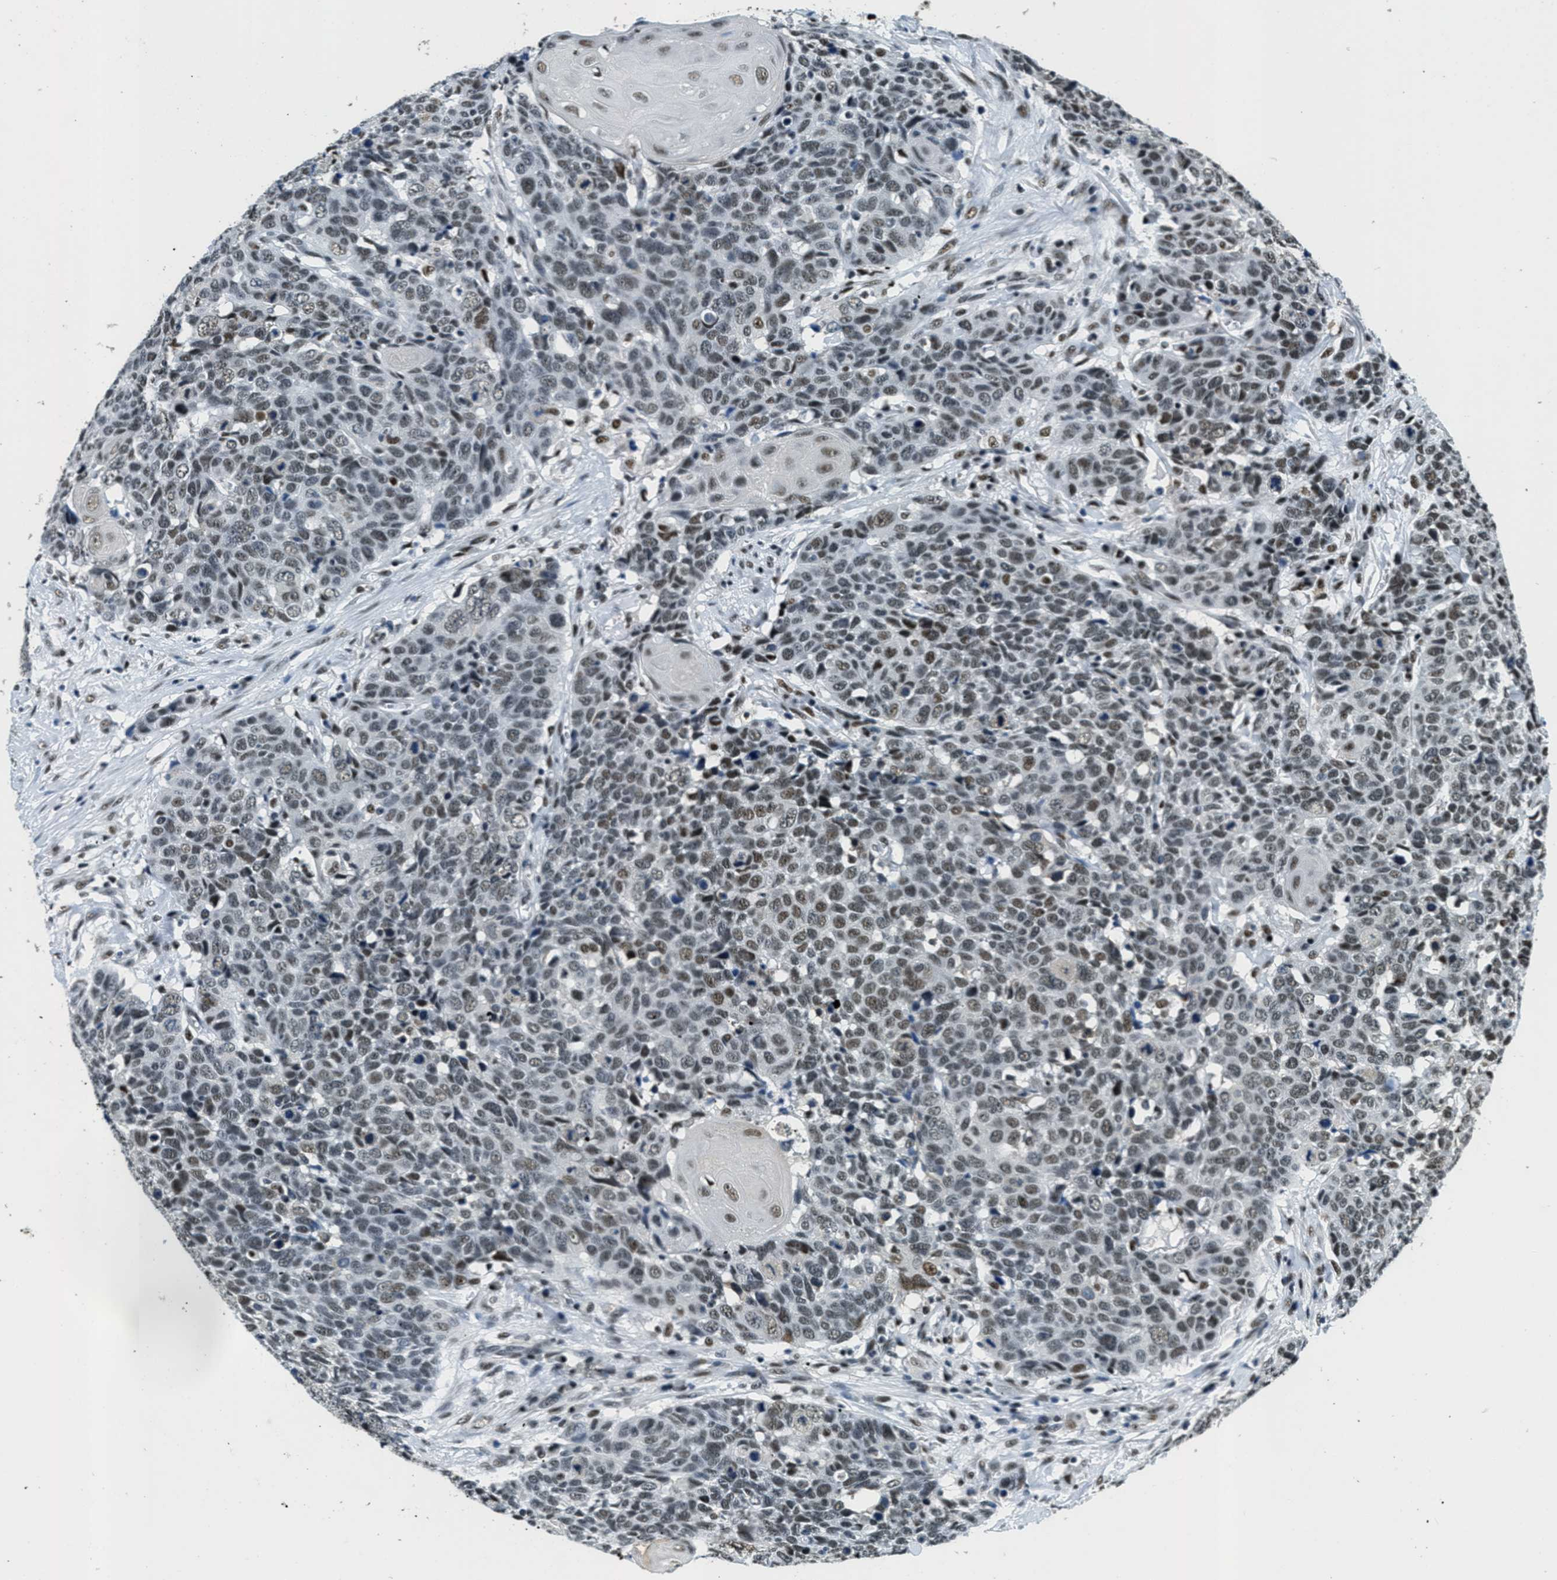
{"staining": {"intensity": "weak", "quantity": ">75%", "location": "nuclear"}, "tissue": "head and neck cancer", "cell_type": "Tumor cells", "image_type": "cancer", "snomed": [{"axis": "morphology", "description": "Squamous cell carcinoma, NOS"}, {"axis": "topography", "description": "Head-Neck"}], "caption": "Immunohistochemistry (IHC) staining of head and neck cancer (squamous cell carcinoma), which shows low levels of weak nuclear staining in approximately >75% of tumor cells indicating weak nuclear protein expression. The staining was performed using DAB (3,3'-diaminobenzidine) (brown) for protein detection and nuclei were counterstained in hematoxylin (blue).", "gene": "SSB", "patient": {"sex": "male", "age": 66}}